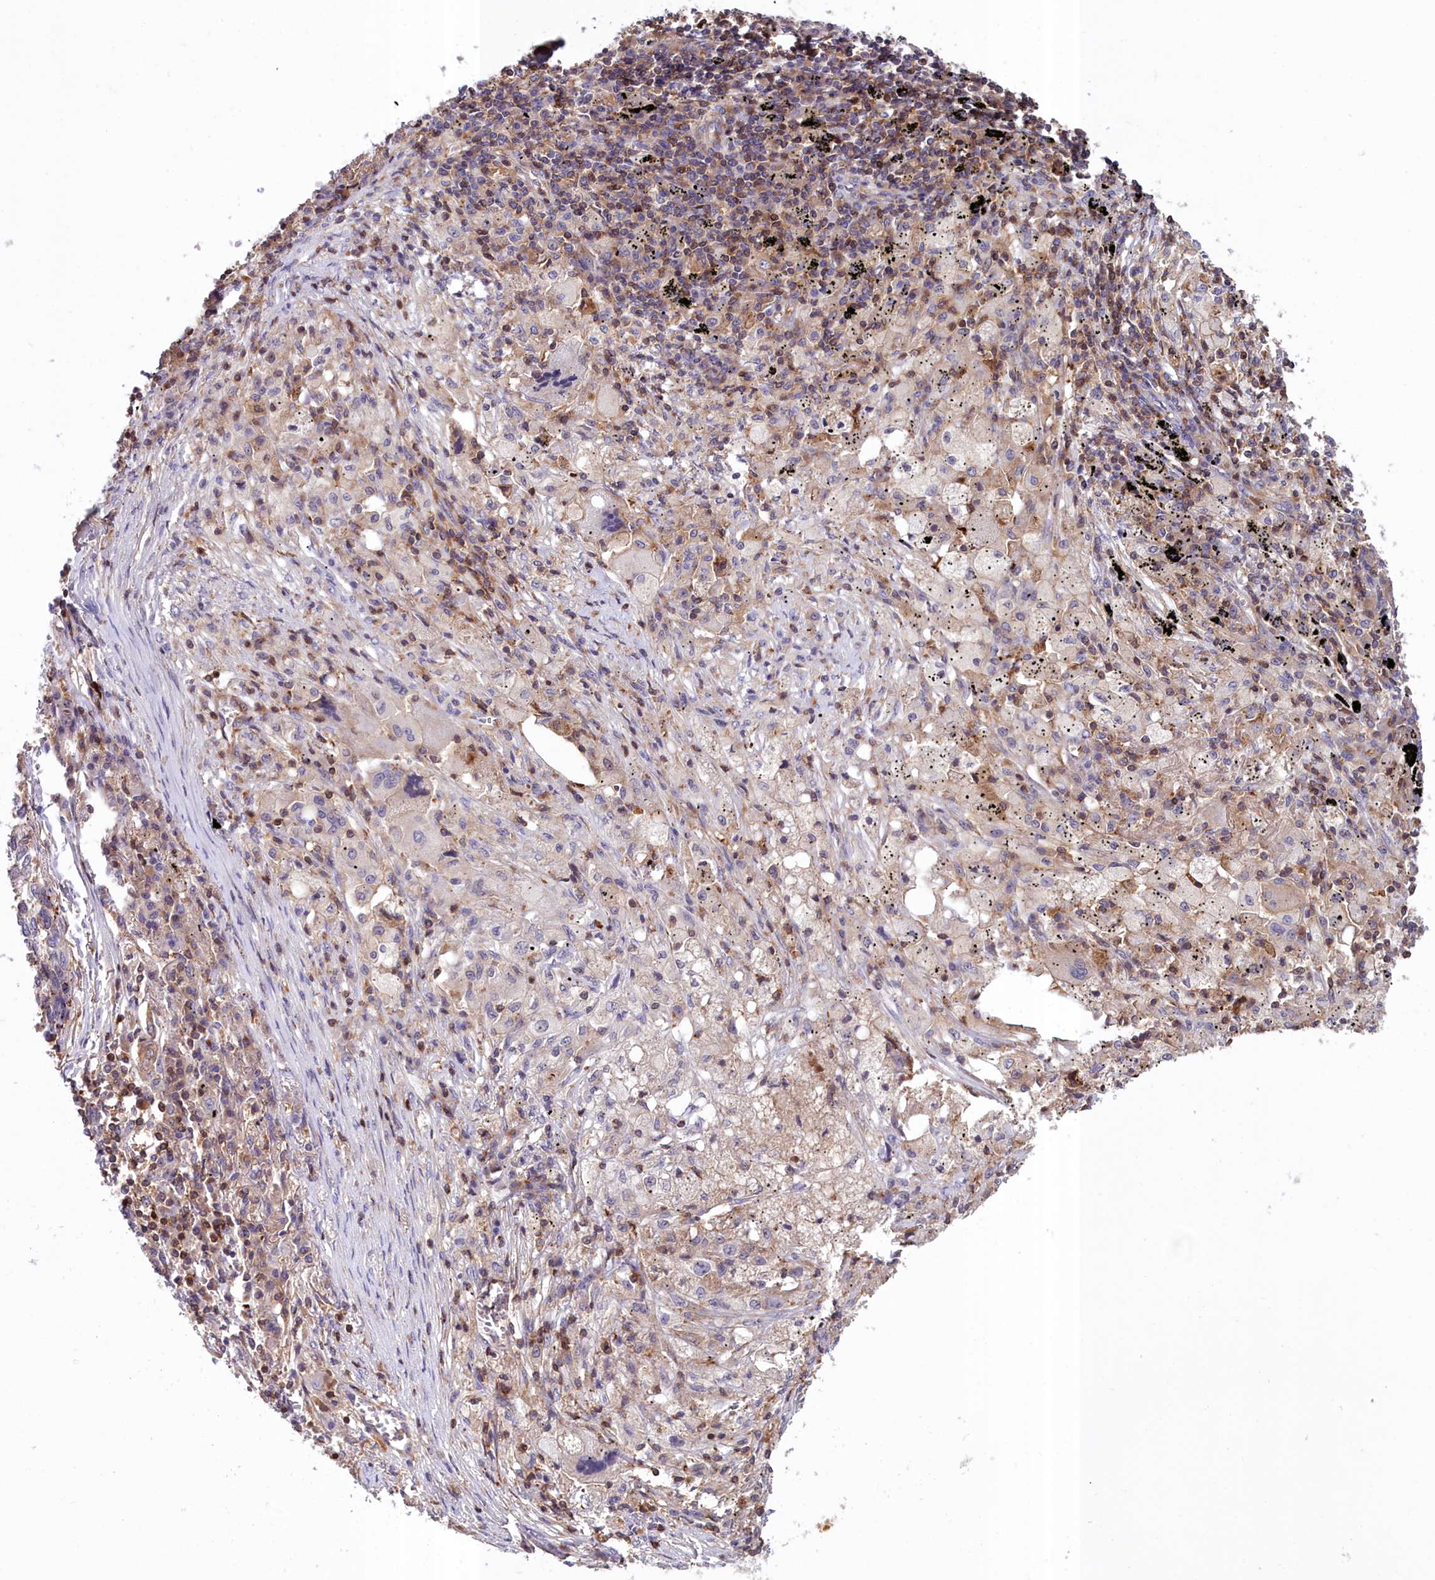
{"staining": {"intensity": "weak", "quantity": "<25%", "location": "nuclear"}, "tissue": "lung cancer", "cell_type": "Tumor cells", "image_type": "cancer", "snomed": [{"axis": "morphology", "description": "Squamous cell carcinoma, NOS"}, {"axis": "topography", "description": "Lung"}], "caption": "An image of lung cancer (squamous cell carcinoma) stained for a protein demonstrates no brown staining in tumor cells.", "gene": "NEURL4", "patient": {"sex": "female", "age": 63}}